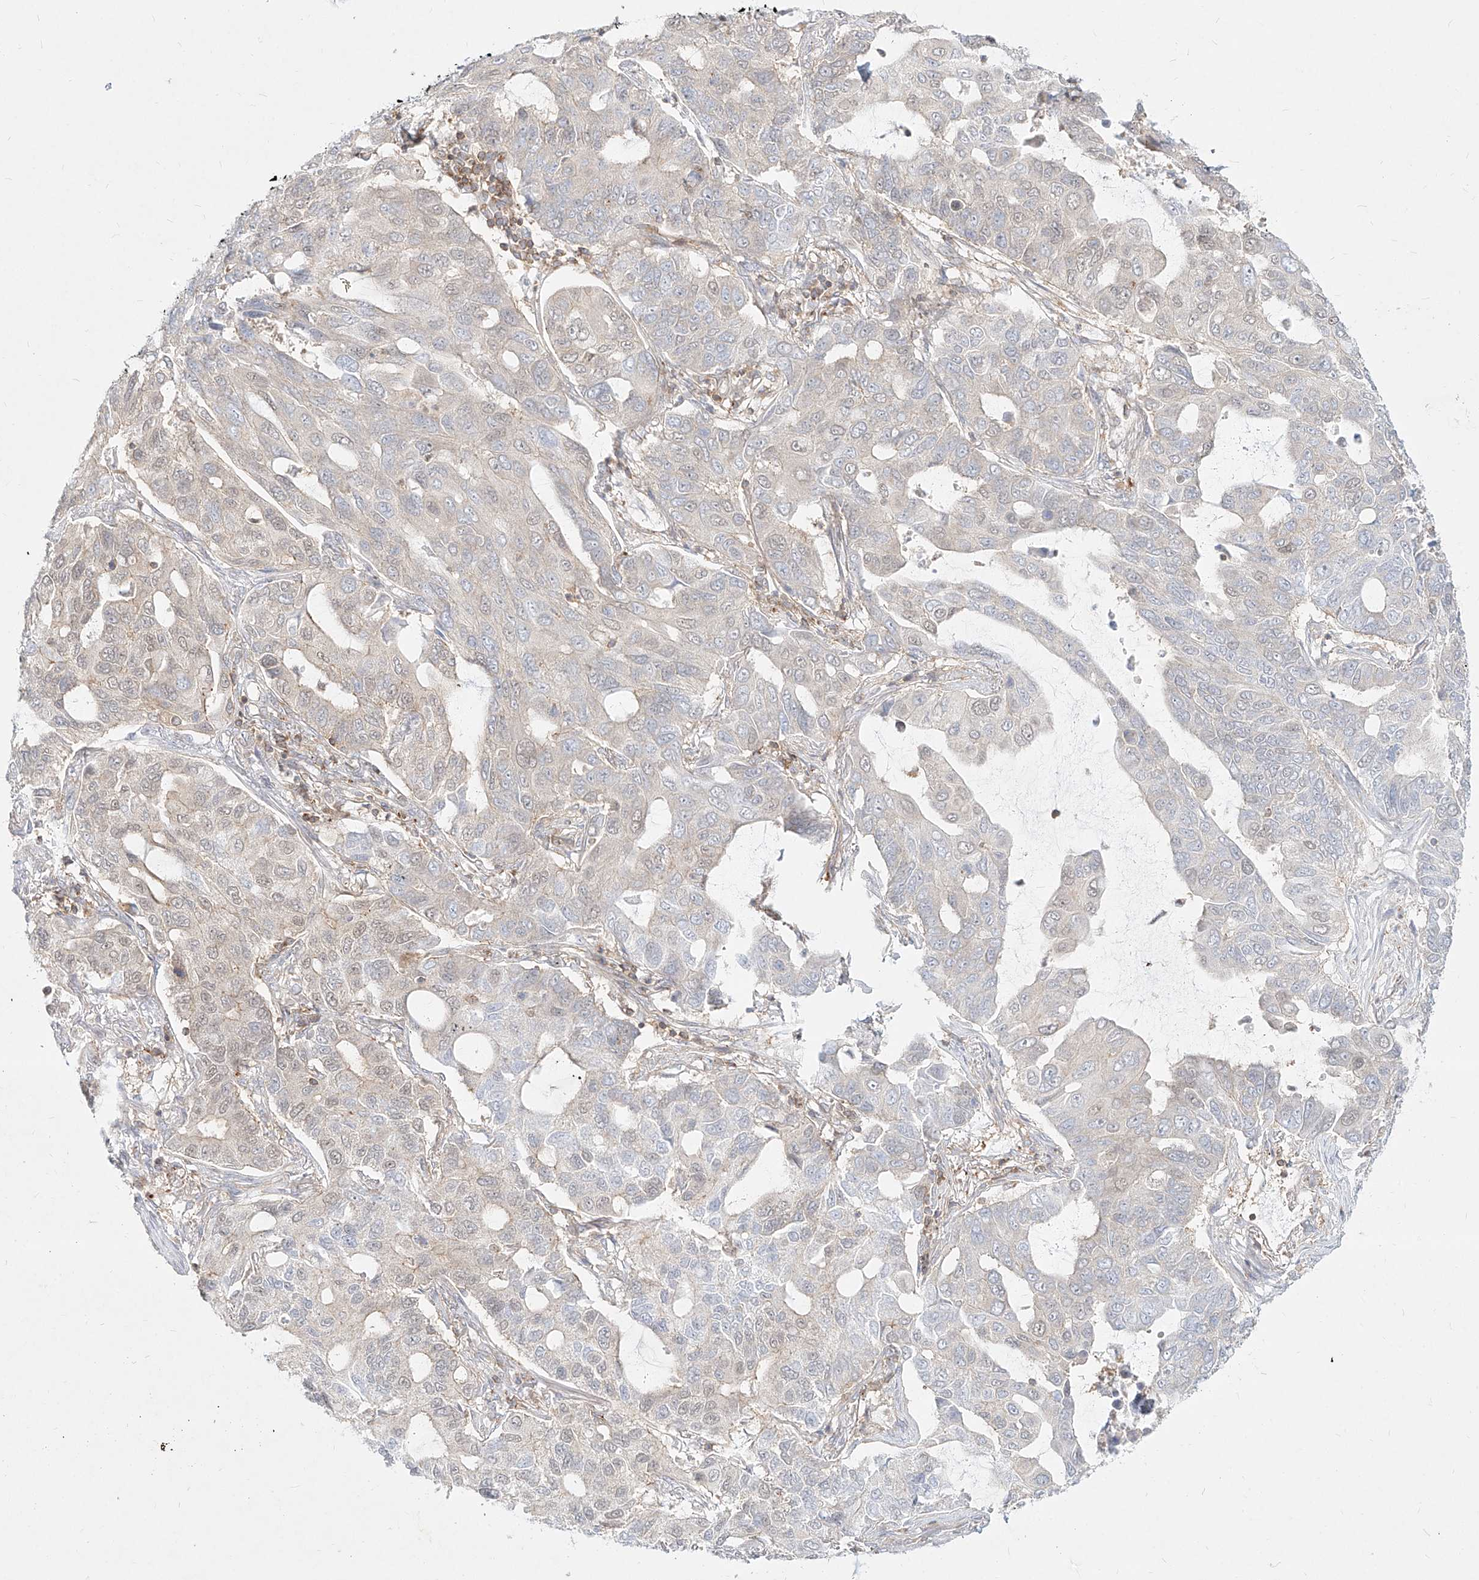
{"staining": {"intensity": "weak", "quantity": "<25%", "location": "cytoplasmic/membranous"}, "tissue": "lung cancer", "cell_type": "Tumor cells", "image_type": "cancer", "snomed": [{"axis": "morphology", "description": "Adenocarcinoma, NOS"}, {"axis": "topography", "description": "Lung"}], "caption": "Tumor cells show no significant positivity in adenocarcinoma (lung). (Stains: DAB immunohistochemistry with hematoxylin counter stain, Microscopy: brightfield microscopy at high magnification).", "gene": "SLC2A12", "patient": {"sex": "male", "age": 64}}